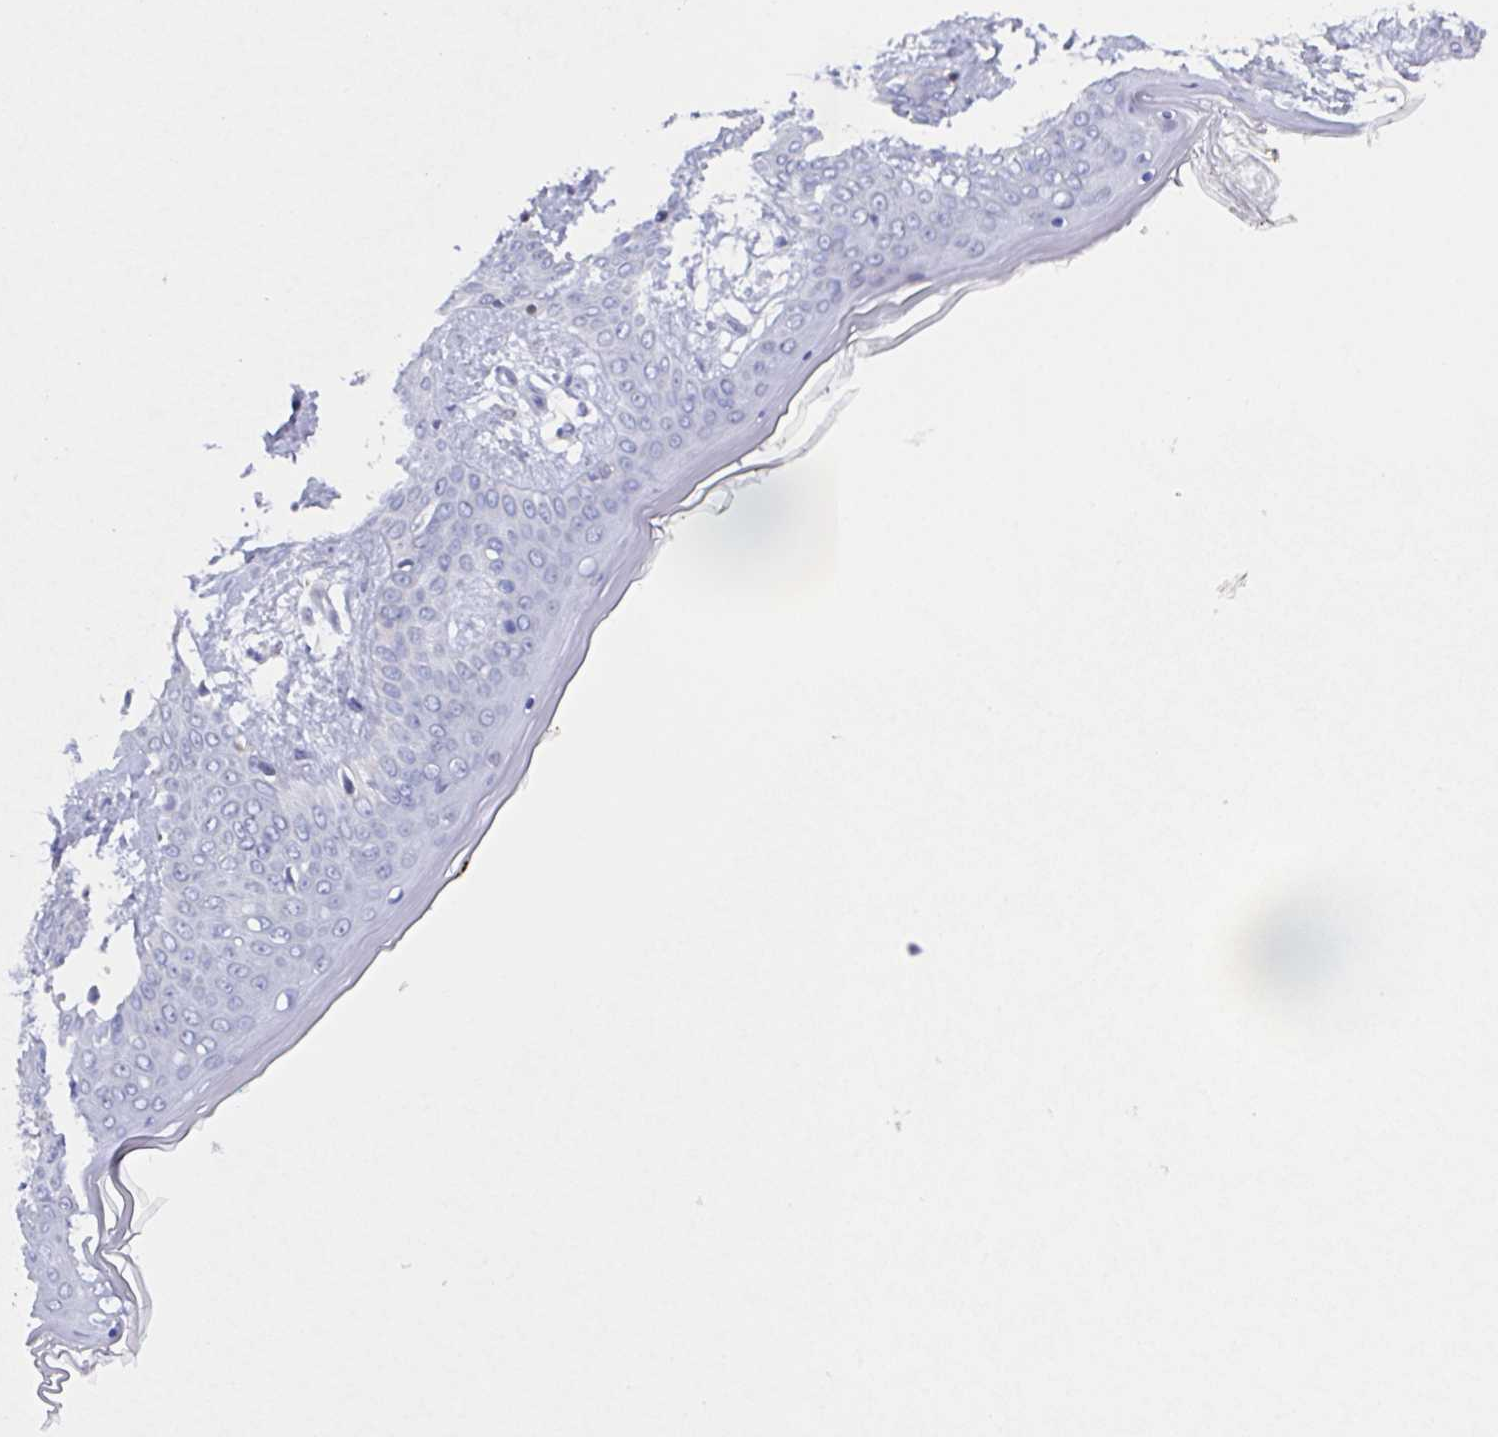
{"staining": {"intensity": "negative", "quantity": "none", "location": "none"}, "tissue": "skin", "cell_type": "Fibroblasts", "image_type": "normal", "snomed": [{"axis": "morphology", "description": "Normal tissue, NOS"}, {"axis": "topography", "description": "Skin"}], "caption": "Protein analysis of benign skin displays no significant expression in fibroblasts. Nuclei are stained in blue.", "gene": "PBOV1", "patient": {"sex": "female", "age": 34}}